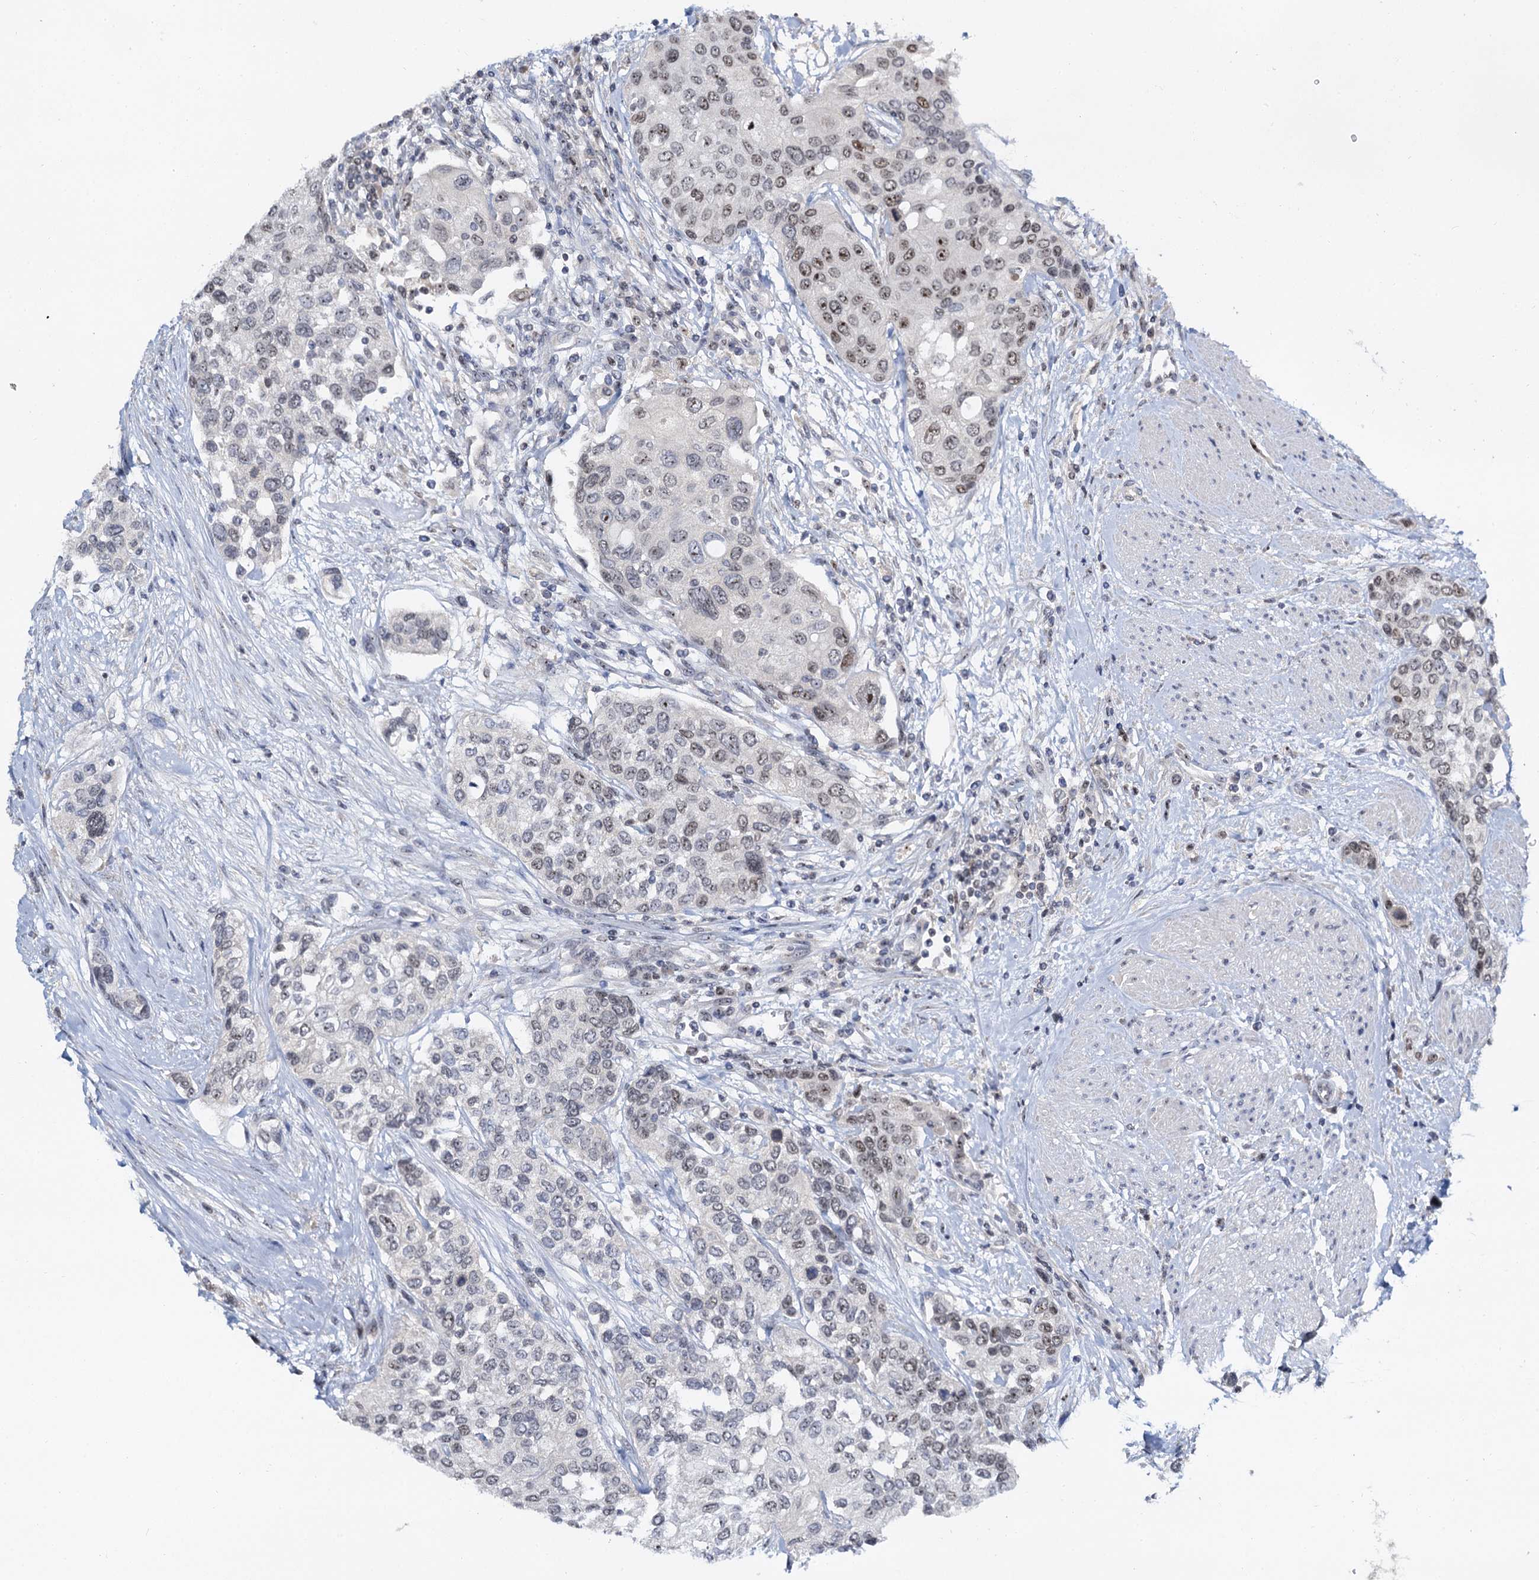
{"staining": {"intensity": "moderate", "quantity": "25%-75%", "location": "nuclear"}, "tissue": "urothelial cancer", "cell_type": "Tumor cells", "image_type": "cancer", "snomed": [{"axis": "morphology", "description": "Normal tissue, NOS"}, {"axis": "morphology", "description": "Urothelial carcinoma, High grade"}, {"axis": "topography", "description": "Vascular tissue"}, {"axis": "topography", "description": "Urinary bladder"}], "caption": "Urothelial carcinoma (high-grade) stained with DAB immunohistochemistry shows medium levels of moderate nuclear positivity in about 25%-75% of tumor cells.", "gene": "NOP2", "patient": {"sex": "female", "age": 56}}